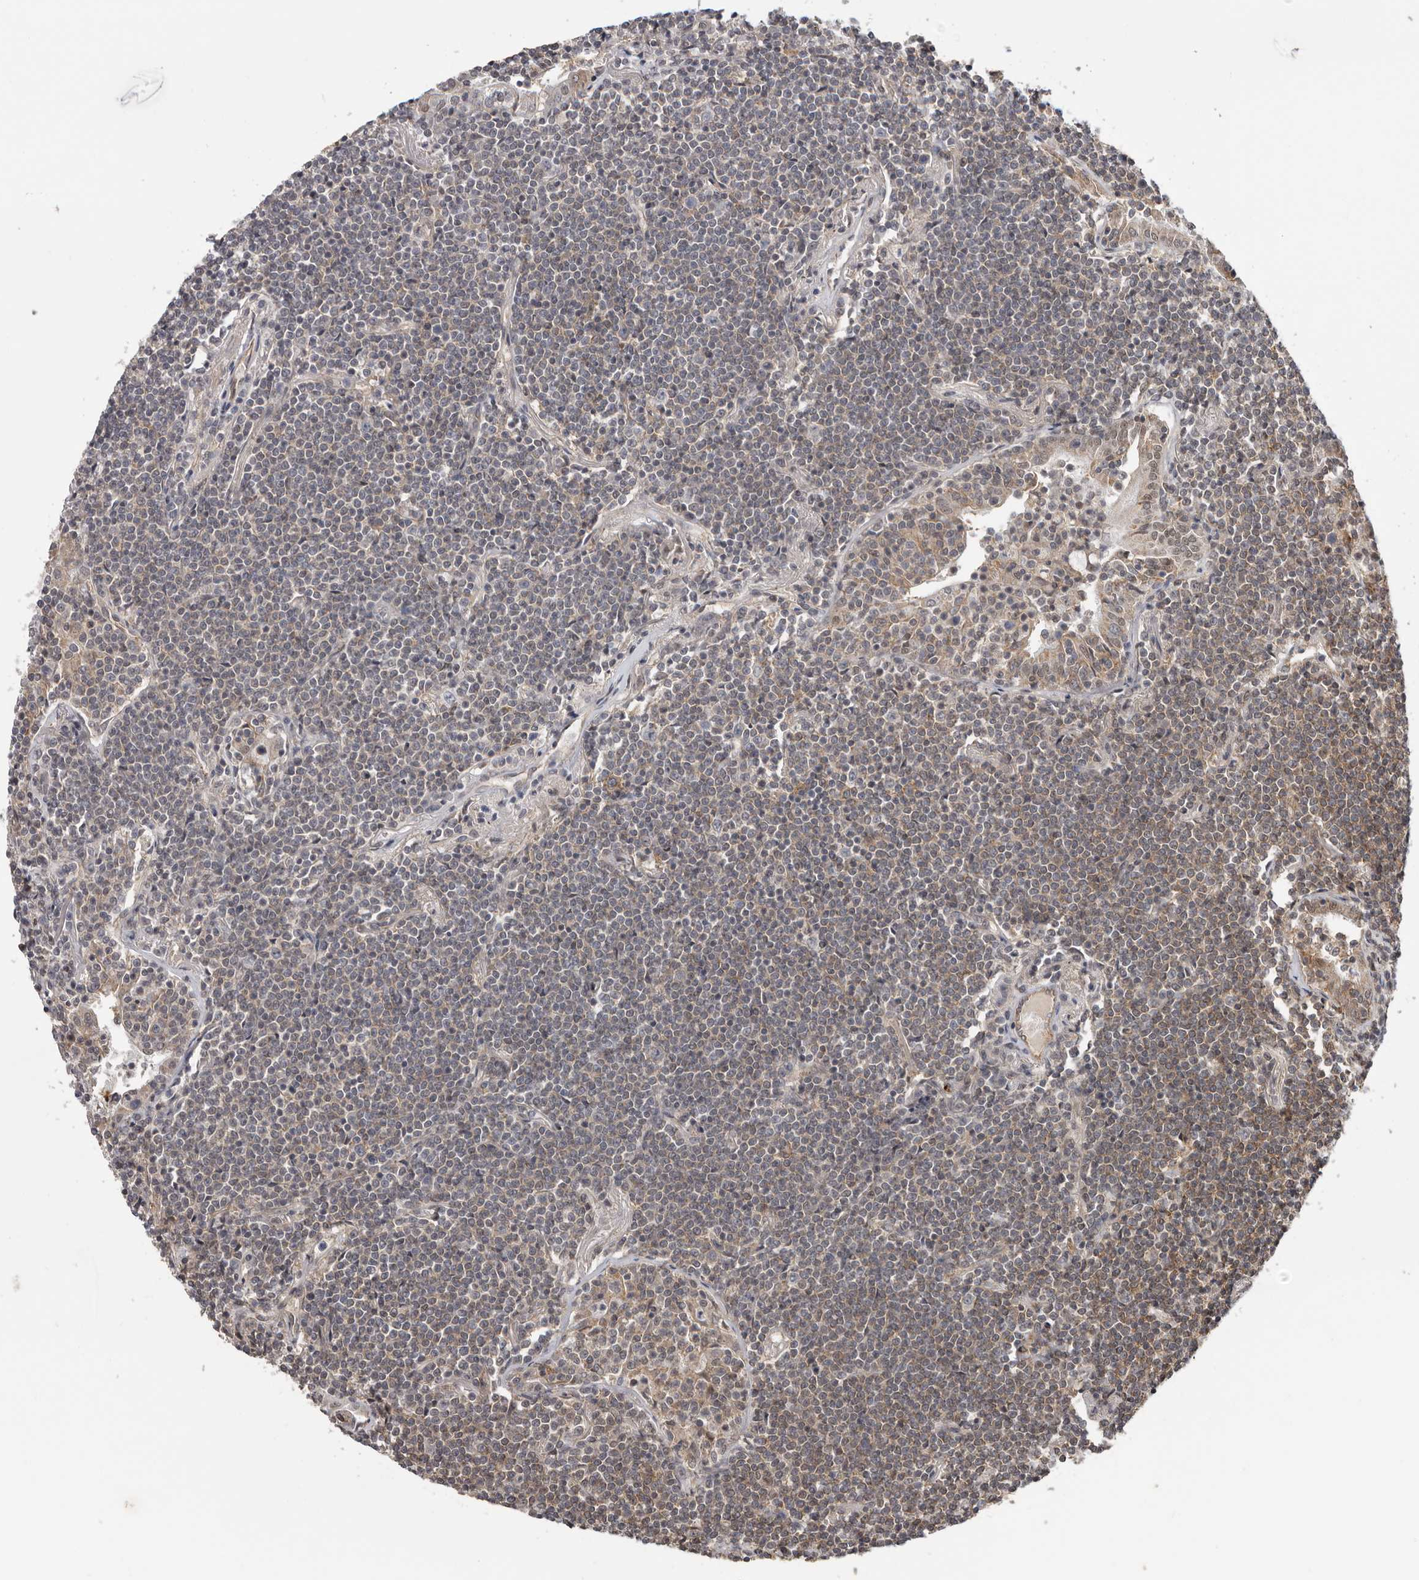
{"staining": {"intensity": "weak", "quantity": "25%-75%", "location": "cytoplasmic/membranous"}, "tissue": "lymphoma", "cell_type": "Tumor cells", "image_type": "cancer", "snomed": [{"axis": "morphology", "description": "Malignant lymphoma, non-Hodgkin's type, Low grade"}, {"axis": "topography", "description": "Lung"}], "caption": "Weak cytoplasmic/membranous protein positivity is appreciated in approximately 25%-75% of tumor cells in low-grade malignant lymphoma, non-Hodgkin's type. The staining was performed using DAB, with brown indicating positive protein expression. Nuclei are stained blue with hematoxylin.", "gene": "MOGAT2", "patient": {"sex": "female", "age": 71}}